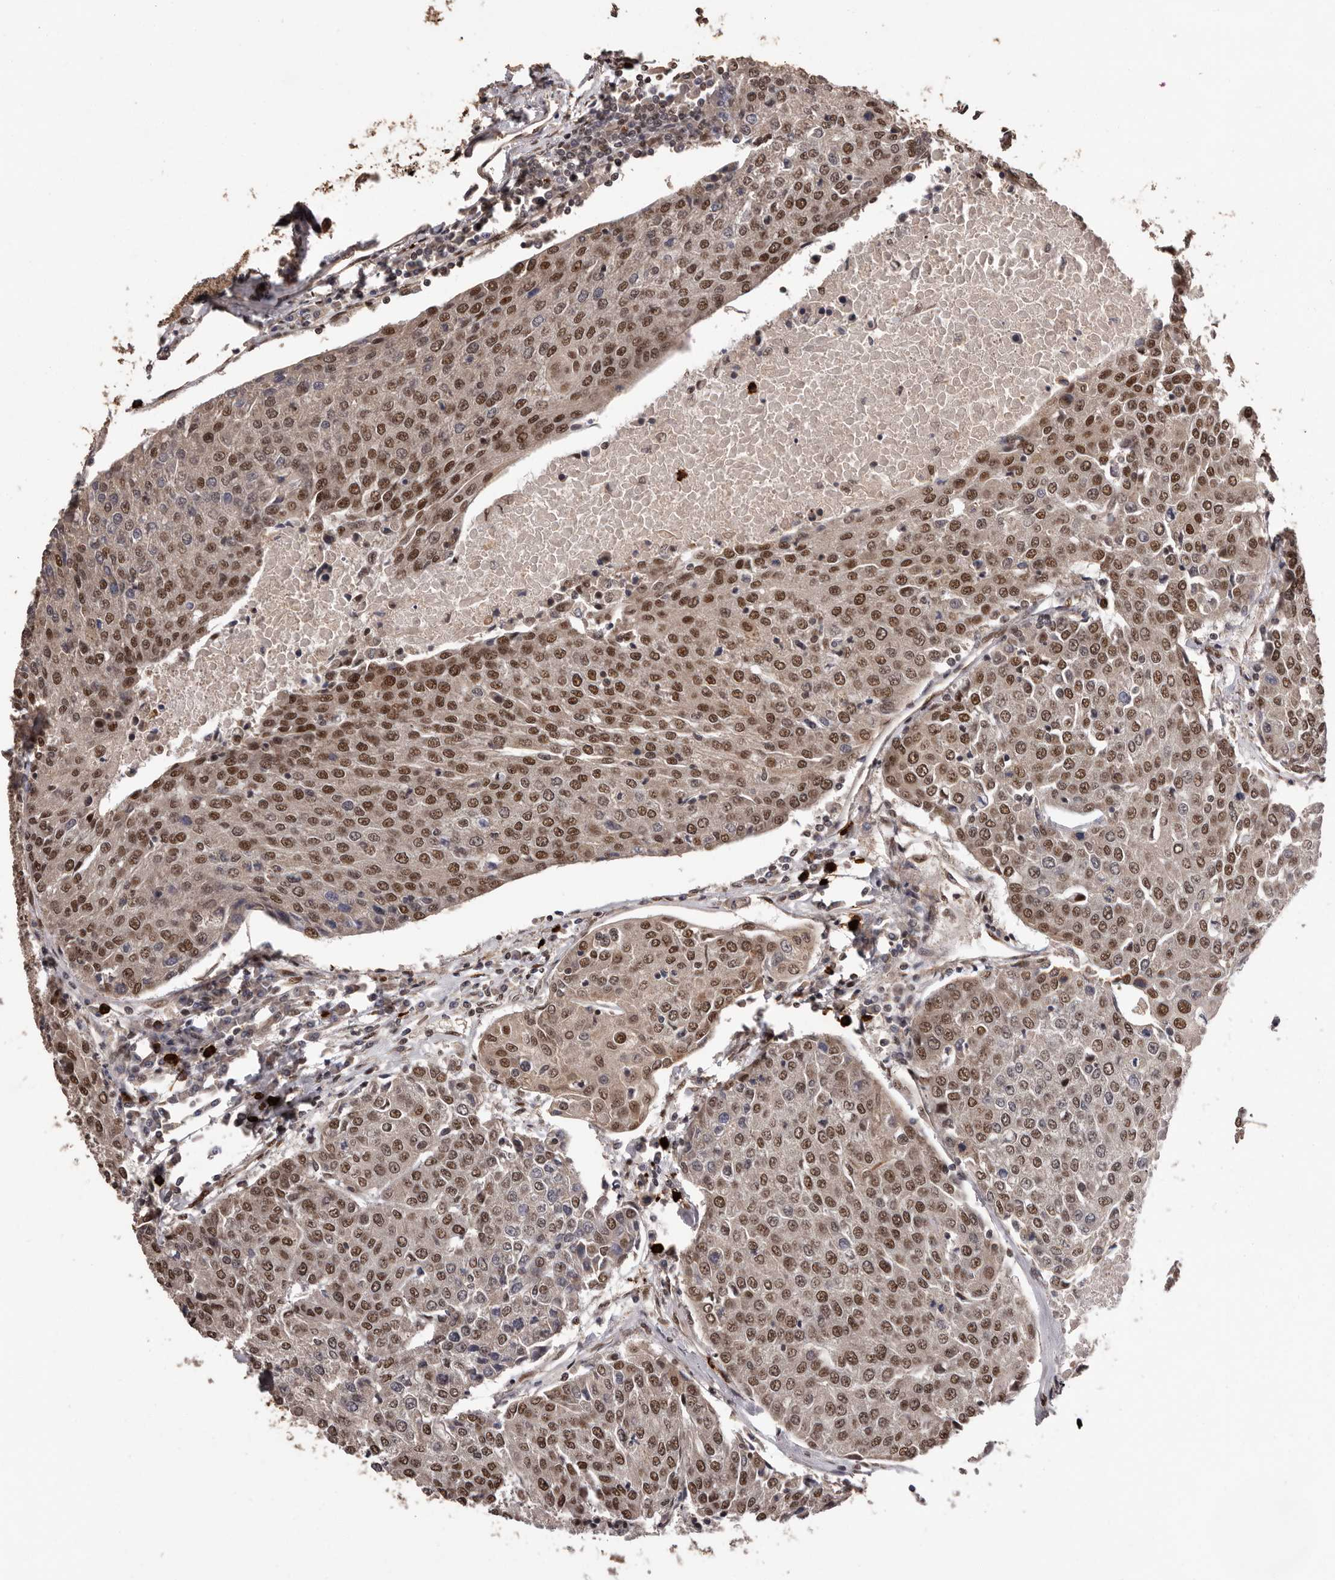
{"staining": {"intensity": "moderate", "quantity": ">75%", "location": "nuclear"}, "tissue": "urothelial cancer", "cell_type": "Tumor cells", "image_type": "cancer", "snomed": [{"axis": "morphology", "description": "Urothelial carcinoma, High grade"}, {"axis": "topography", "description": "Urinary bladder"}], "caption": "Immunohistochemistry (IHC) (DAB (3,3'-diaminobenzidine)) staining of urothelial cancer displays moderate nuclear protein staining in about >75% of tumor cells.", "gene": "VPS37A", "patient": {"sex": "female", "age": 85}}